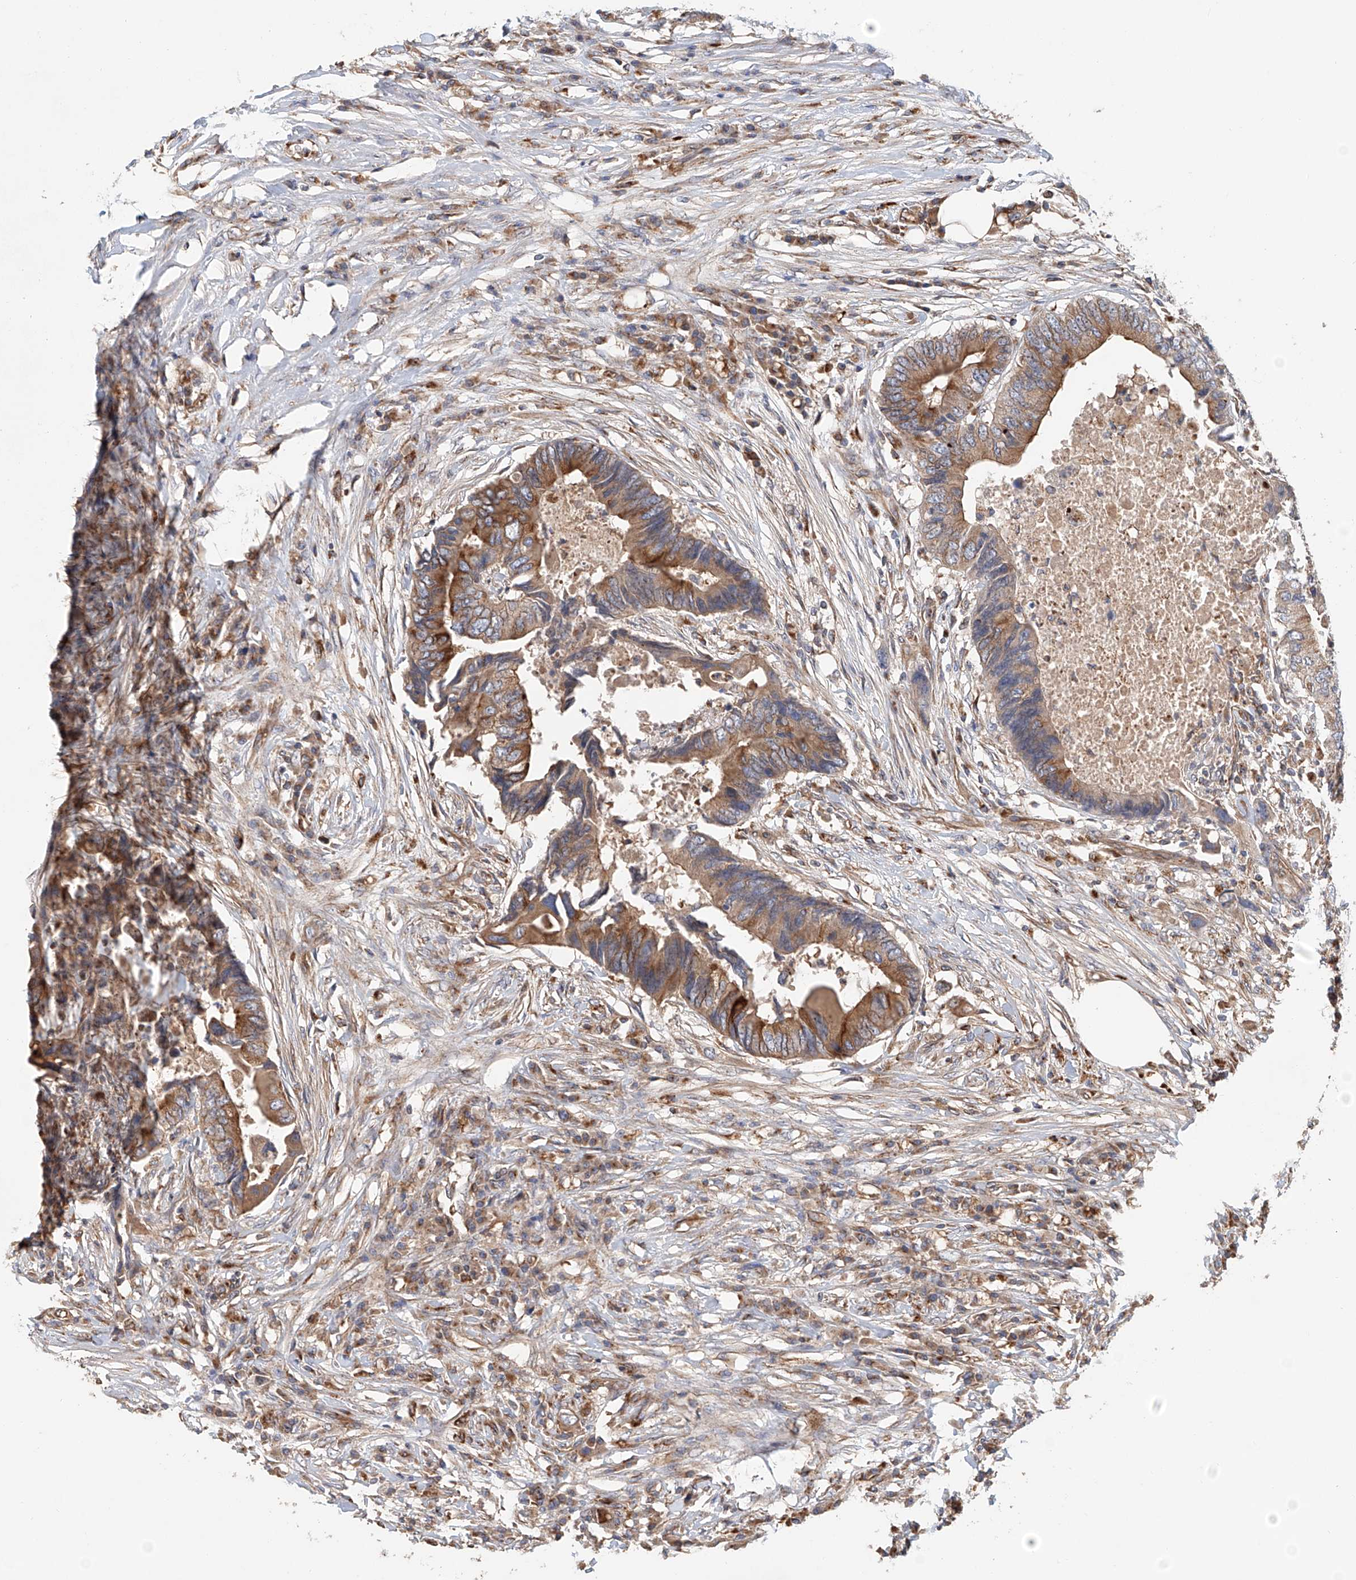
{"staining": {"intensity": "moderate", "quantity": ">75%", "location": "cytoplasmic/membranous"}, "tissue": "colorectal cancer", "cell_type": "Tumor cells", "image_type": "cancer", "snomed": [{"axis": "morphology", "description": "Adenocarcinoma, NOS"}, {"axis": "topography", "description": "Colon"}], "caption": "Brown immunohistochemical staining in adenocarcinoma (colorectal) reveals moderate cytoplasmic/membranous positivity in about >75% of tumor cells.", "gene": "HGSNAT", "patient": {"sex": "male", "age": 71}}